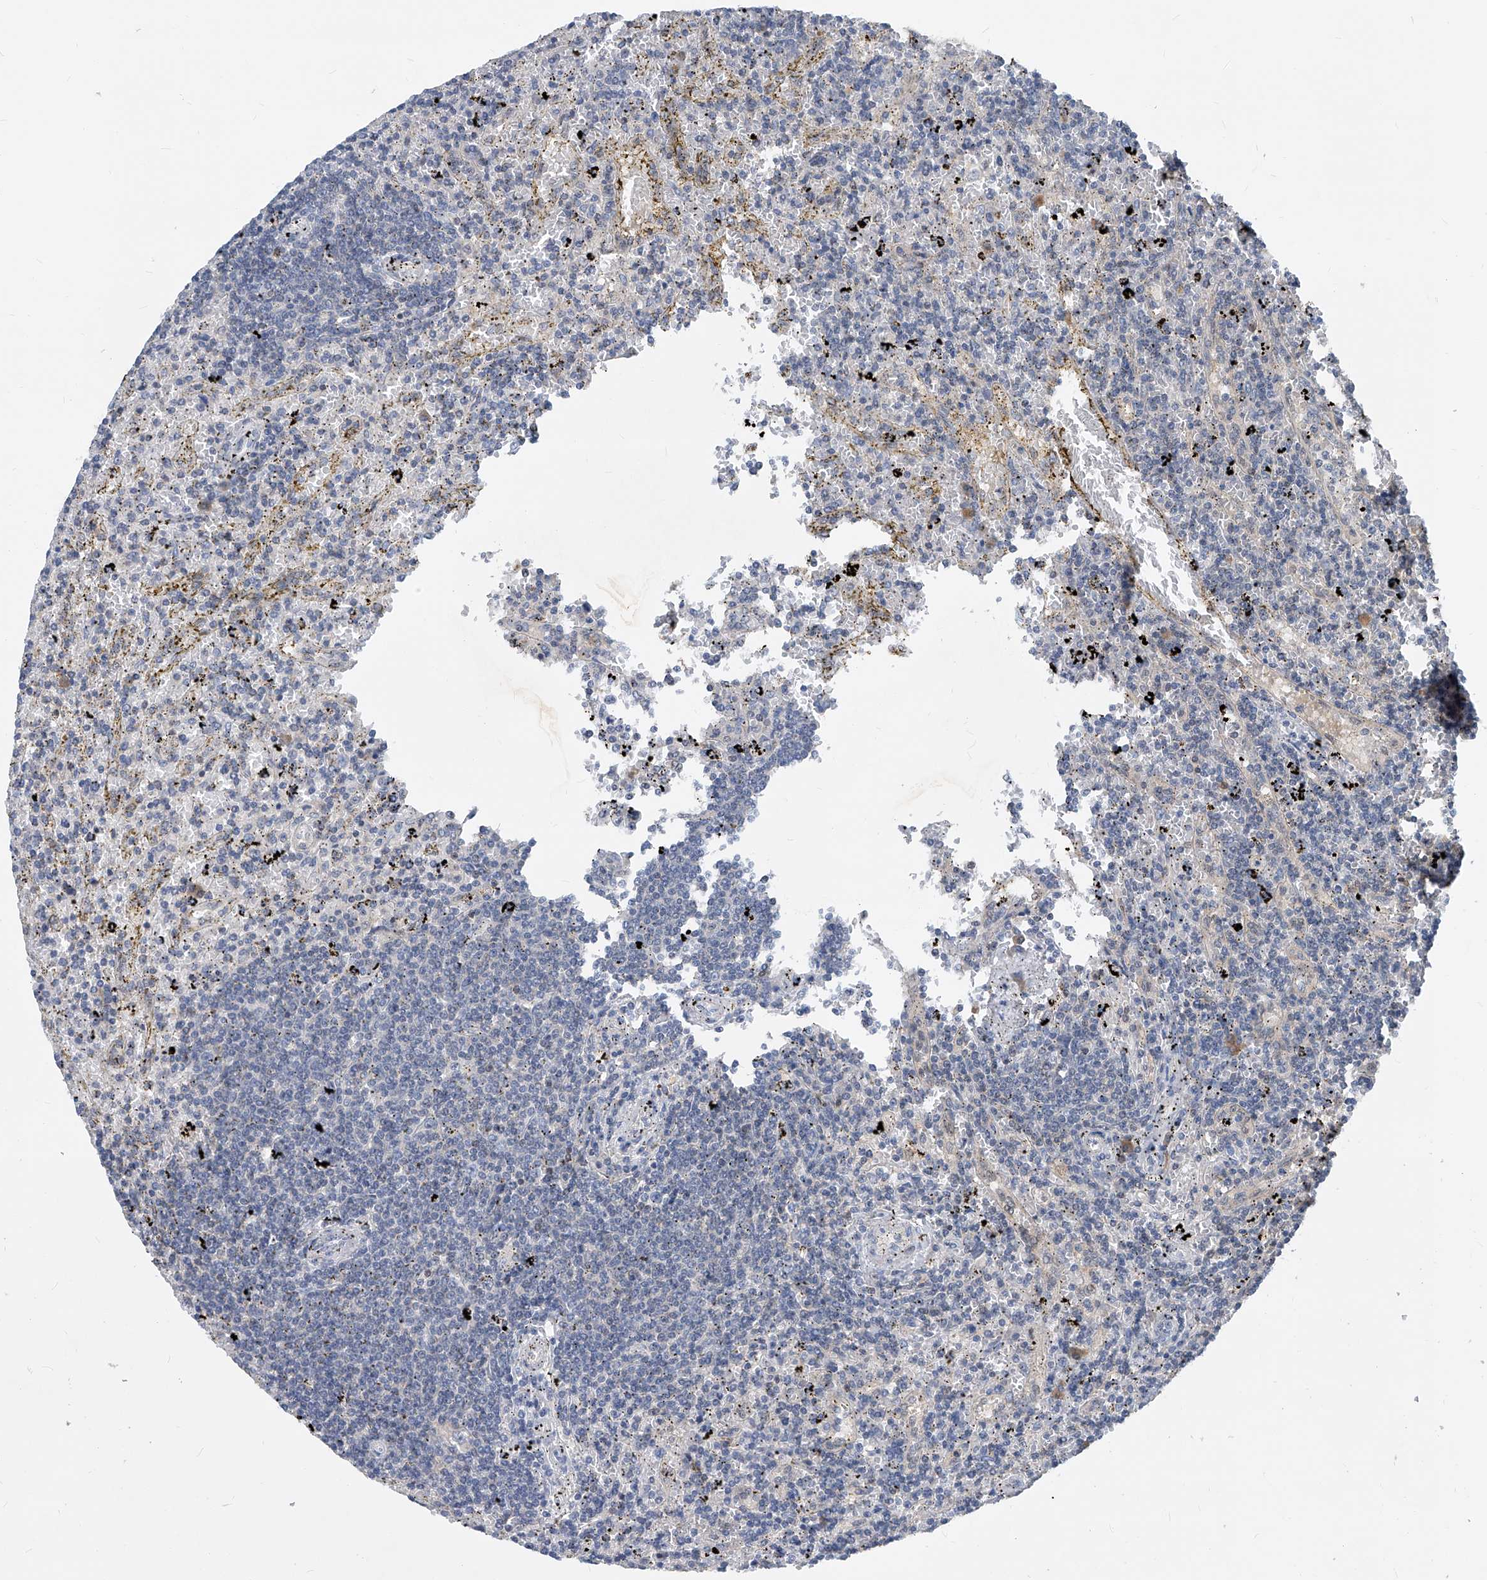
{"staining": {"intensity": "negative", "quantity": "none", "location": "none"}, "tissue": "lymphoma", "cell_type": "Tumor cells", "image_type": "cancer", "snomed": [{"axis": "morphology", "description": "Malignant lymphoma, non-Hodgkin's type, Low grade"}, {"axis": "topography", "description": "Spleen"}], "caption": "A micrograph of lymphoma stained for a protein exhibits no brown staining in tumor cells.", "gene": "MAP2K6", "patient": {"sex": "male", "age": 76}}